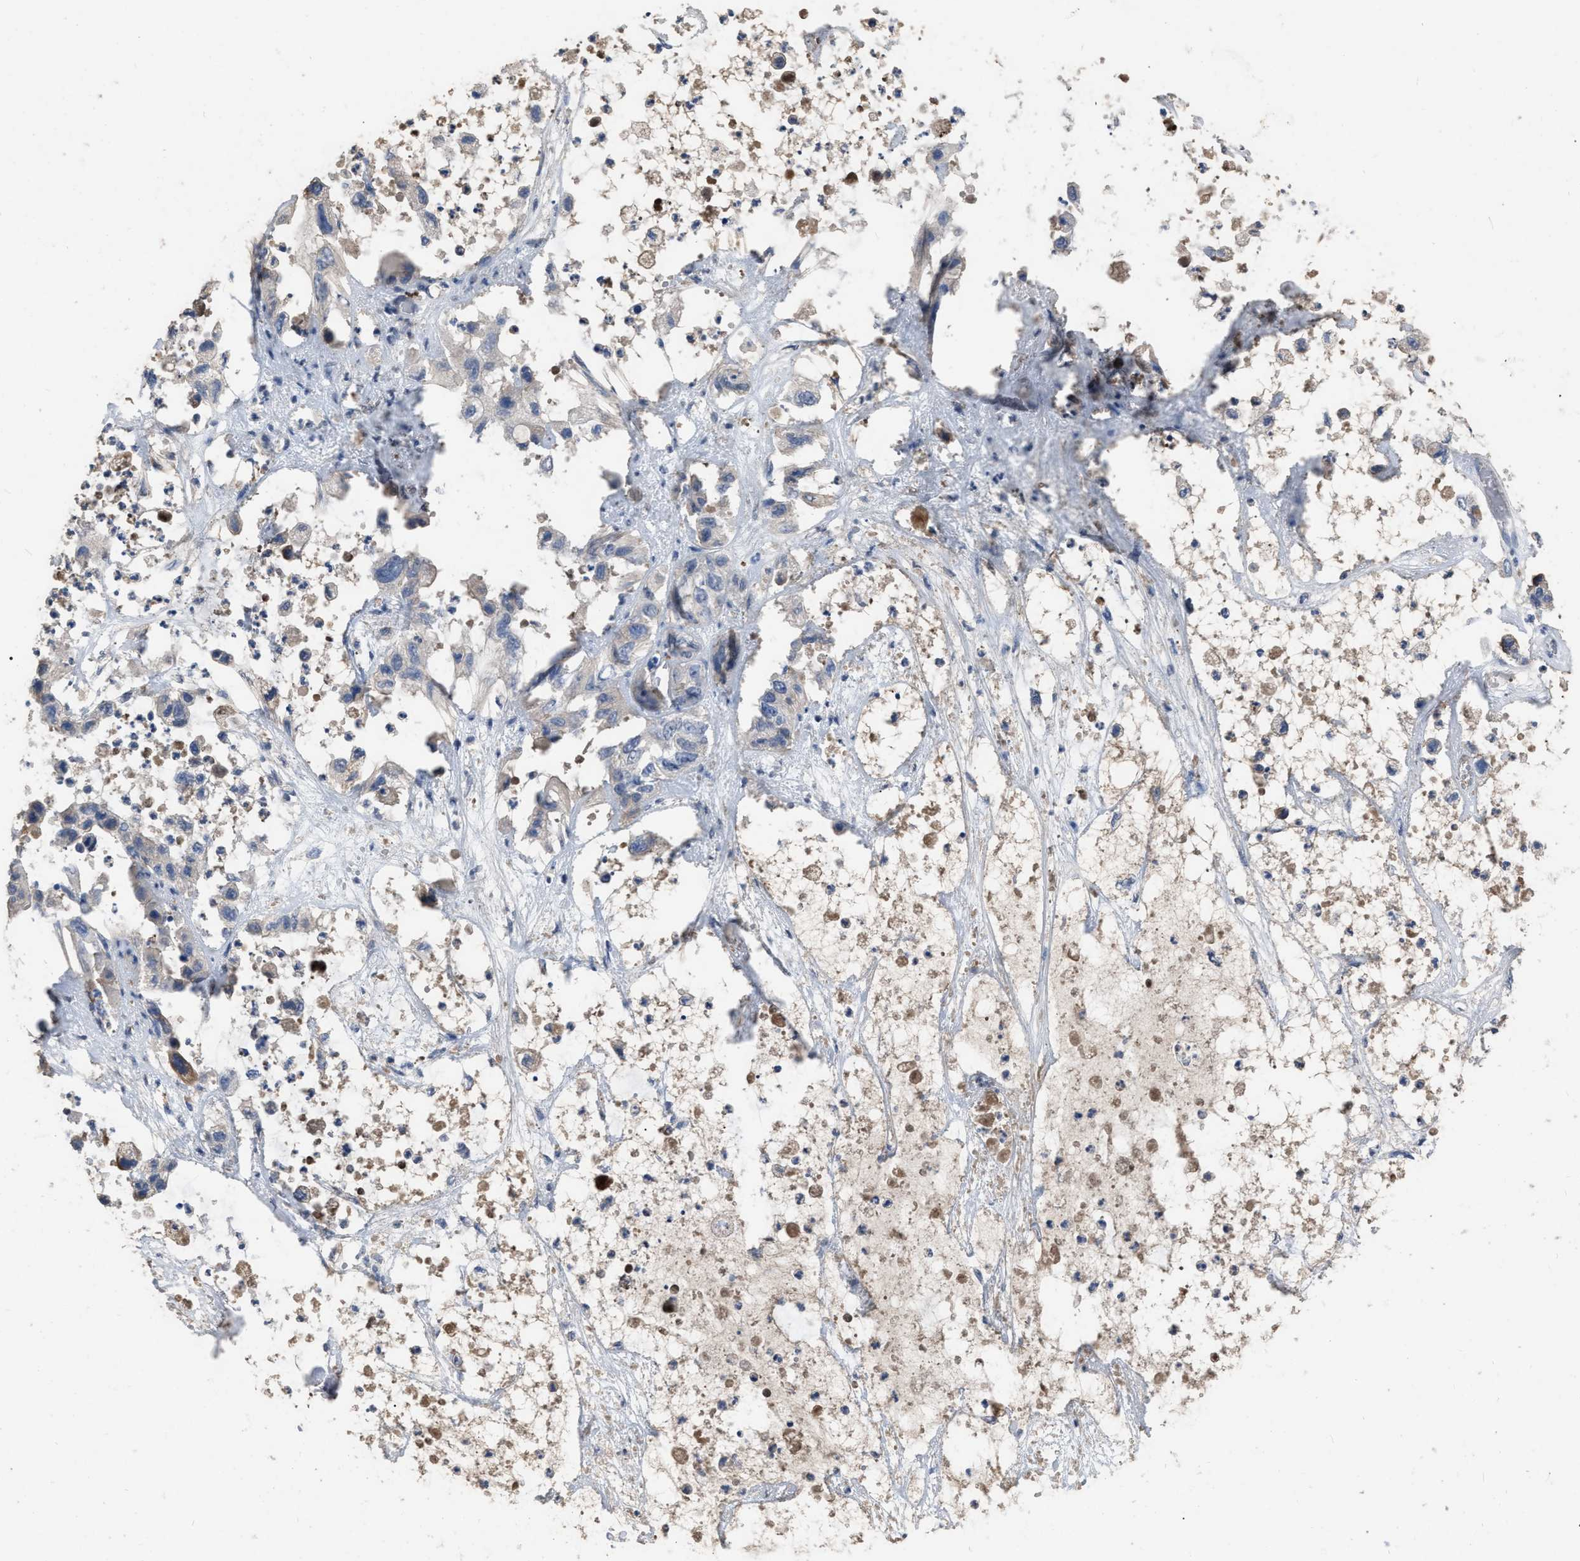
{"staining": {"intensity": "negative", "quantity": "none", "location": "none"}, "tissue": "pancreatic cancer", "cell_type": "Tumor cells", "image_type": "cancer", "snomed": [{"axis": "morphology", "description": "Adenocarcinoma, NOS"}, {"axis": "topography", "description": "Pancreas"}], "caption": "IHC photomicrograph of adenocarcinoma (pancreatic) stained for a protein (brown), which reveals no expression in tumor cells.", "gene": "HABP2", "patient": {"sex": "female", "age": 78}}